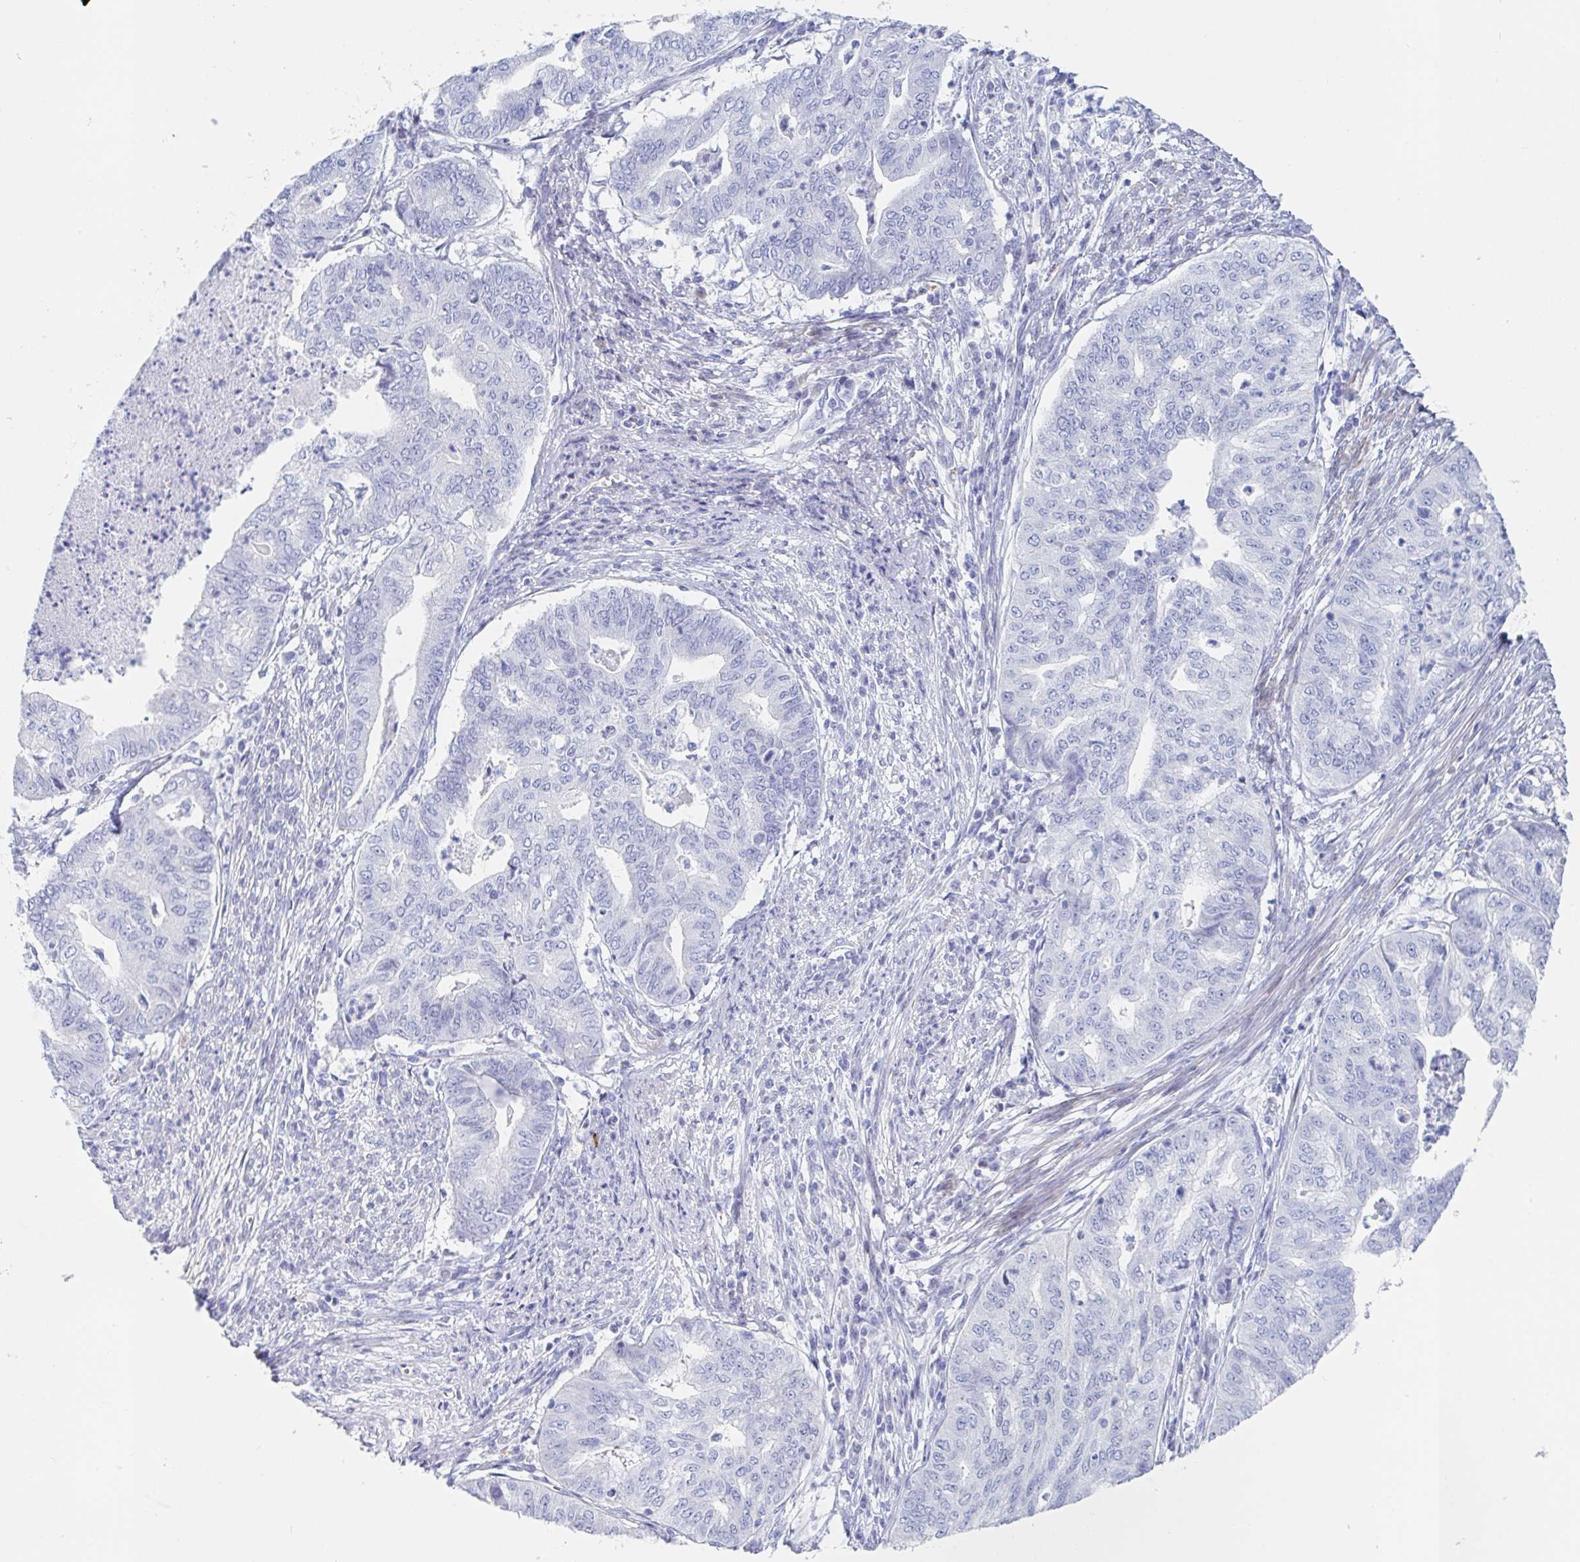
{"staining": {"intensity": "negative", "quantity": "none", "location": "none"}, "tissue": "endometrial cancer", "cell_type": "Tumor cells", "image_type": "cancer", "snomed": [{"axis": "morphology", "description": "Adenocarcinoma, NOS"}, {"axis": "topography", "description": "Endometrium"}], "caption": "There is no significant positivity in tumor cells of endometrial adenocarcinoma. (Brightfield microscopy of DAB (3,3'-diaminobenzidine) immunohistochemistry at high magnification).", "gene": "PACSIN1", "patient": {"sex": "female", "age": 79}}